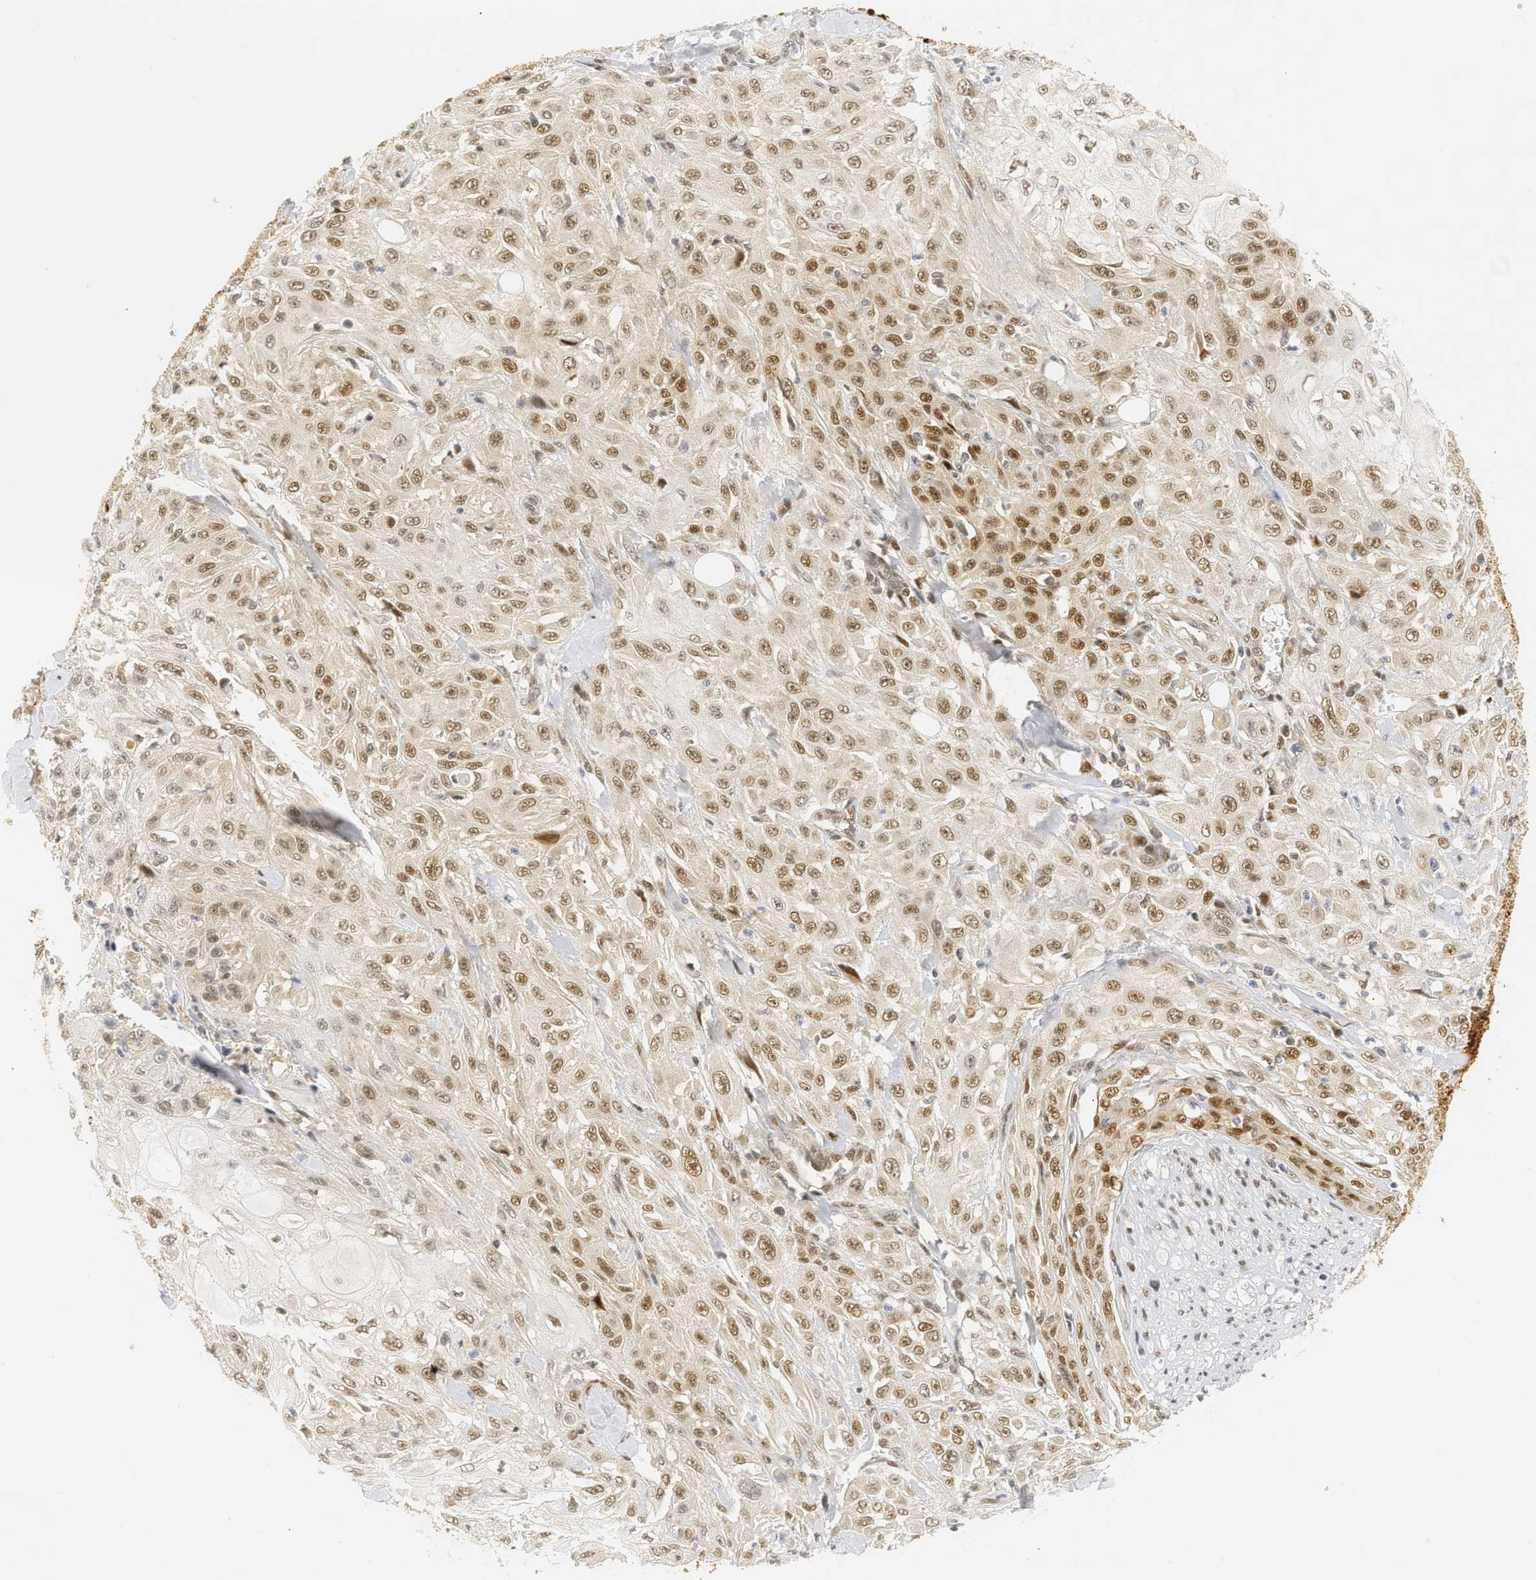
{"staining": {"intensity": "moderate", "quantity": ">75%", "location": "nuclear"}, "tissue": "skin cancer", "cell_type": "Tumor cells", "image_type": "cancer", "snomed": [{"axis": "morphology", "description": "Squamous cell carcinoma, NOS"}, {"axis": "morphology", "description": "Squamous cell carcinoma, metastatic, NOS"}, {"axis": "topography", "description": "Skin"}, {"axis": "topography", "description": "Lymph node"}], "caption": "Tumor cells display medium levels of moderate nuclear expression in approximately >75% of cells in human skin cancer (squamous cell carcinoma).", "gene": "SSBP2", "patient": {"sex": "male", "age": 75}}